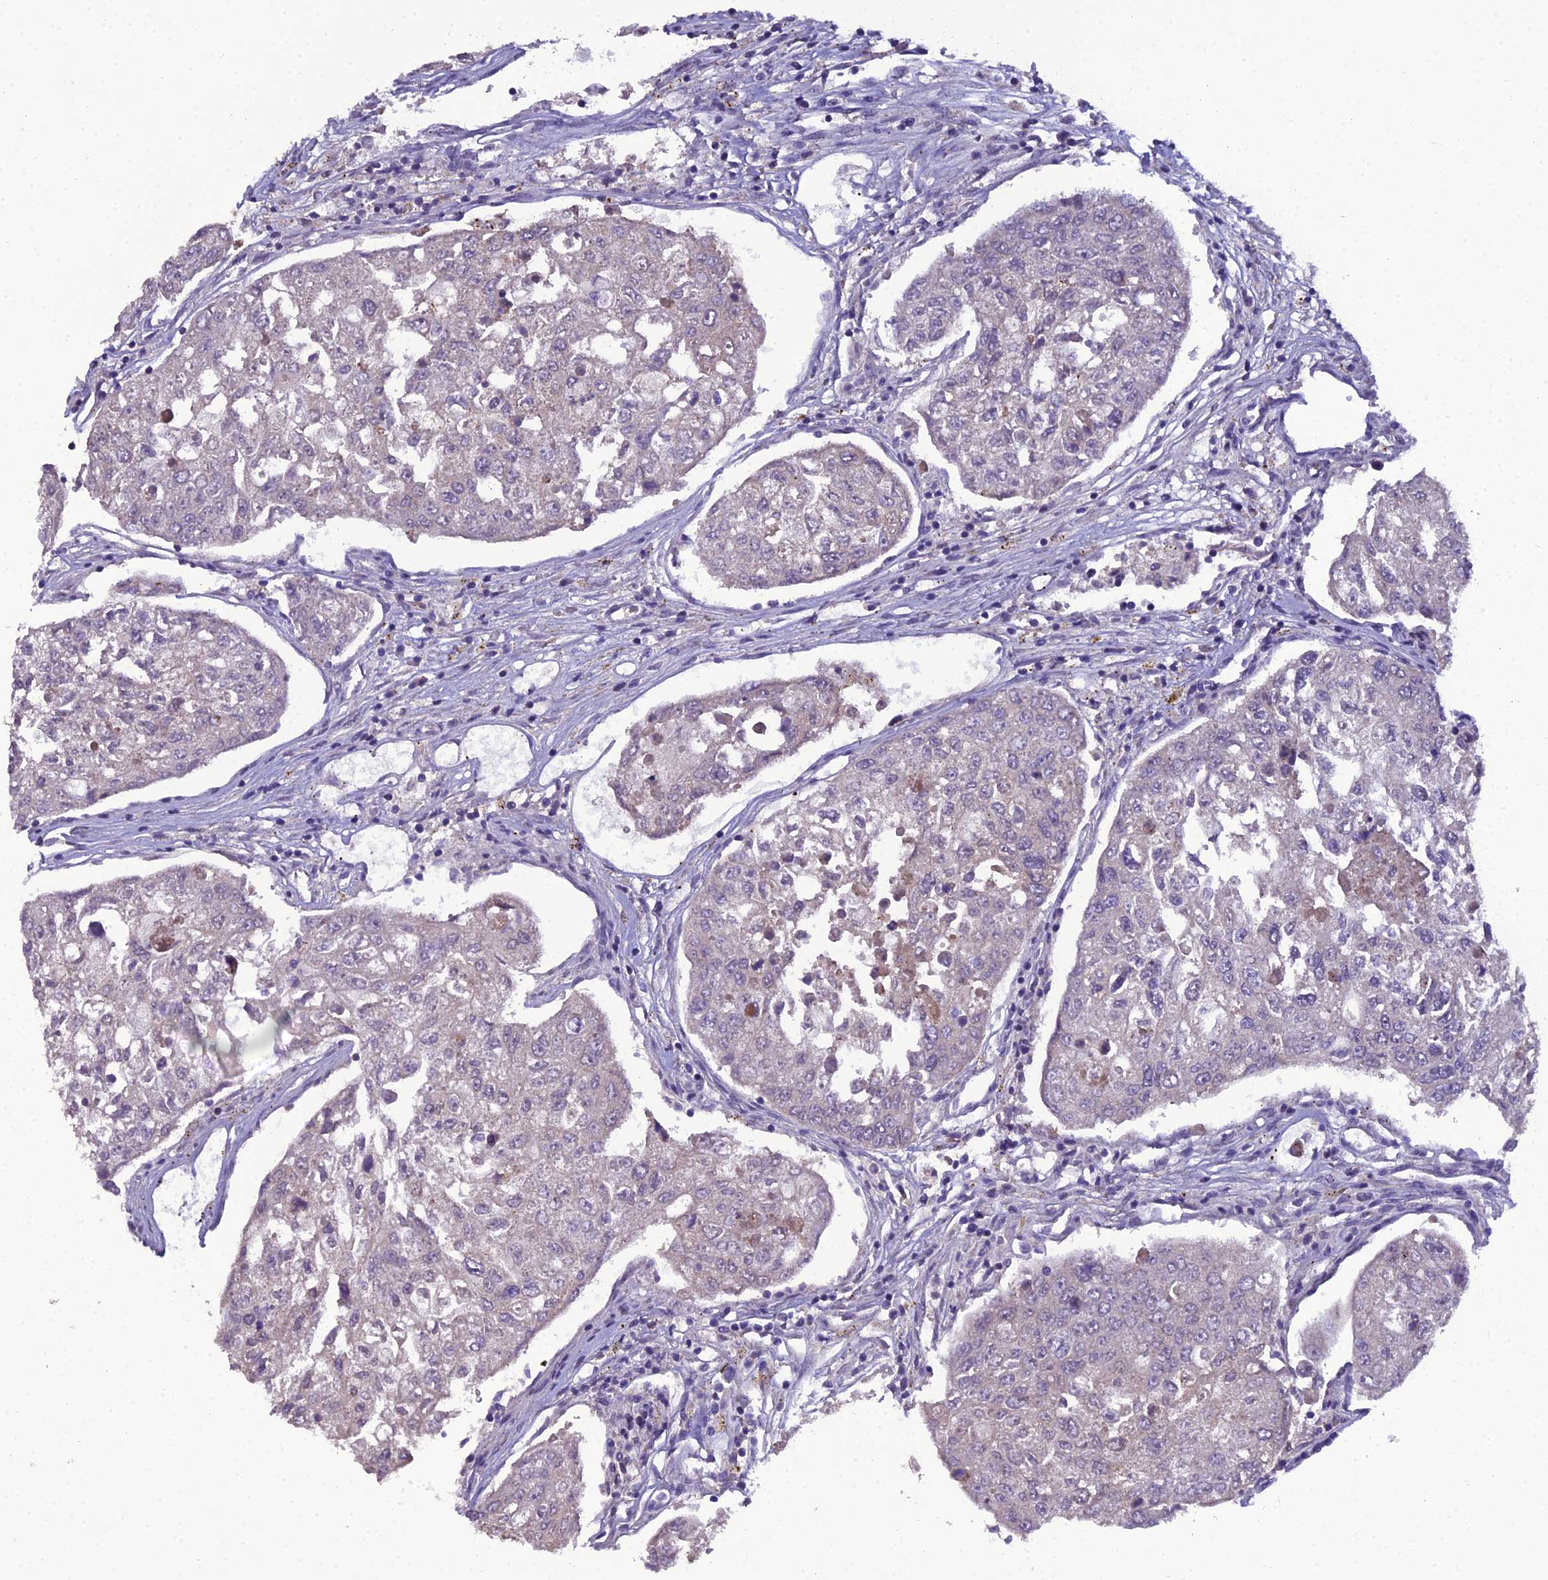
{"staining": {"intensity": "negative", "quantity": "none", "location": "none"}, "tissue": "urothelial cancer", "cell_type": "Tumor cells", "image_type": "cancer", "snomed": [{"axis": "morphology", "description": "Urothelial carcinoma, High grade"}, {"axis": "topography", "description": "Lymph node"}, {"axis": "topography", "description": "Urinary bladder"}], "caption": "A micrograph of urothelial cancer stained for a protein shows no brown staining in tumor cells.", "gene": "GOLPH3", "patient": {"sex": "male", "age": 51}}